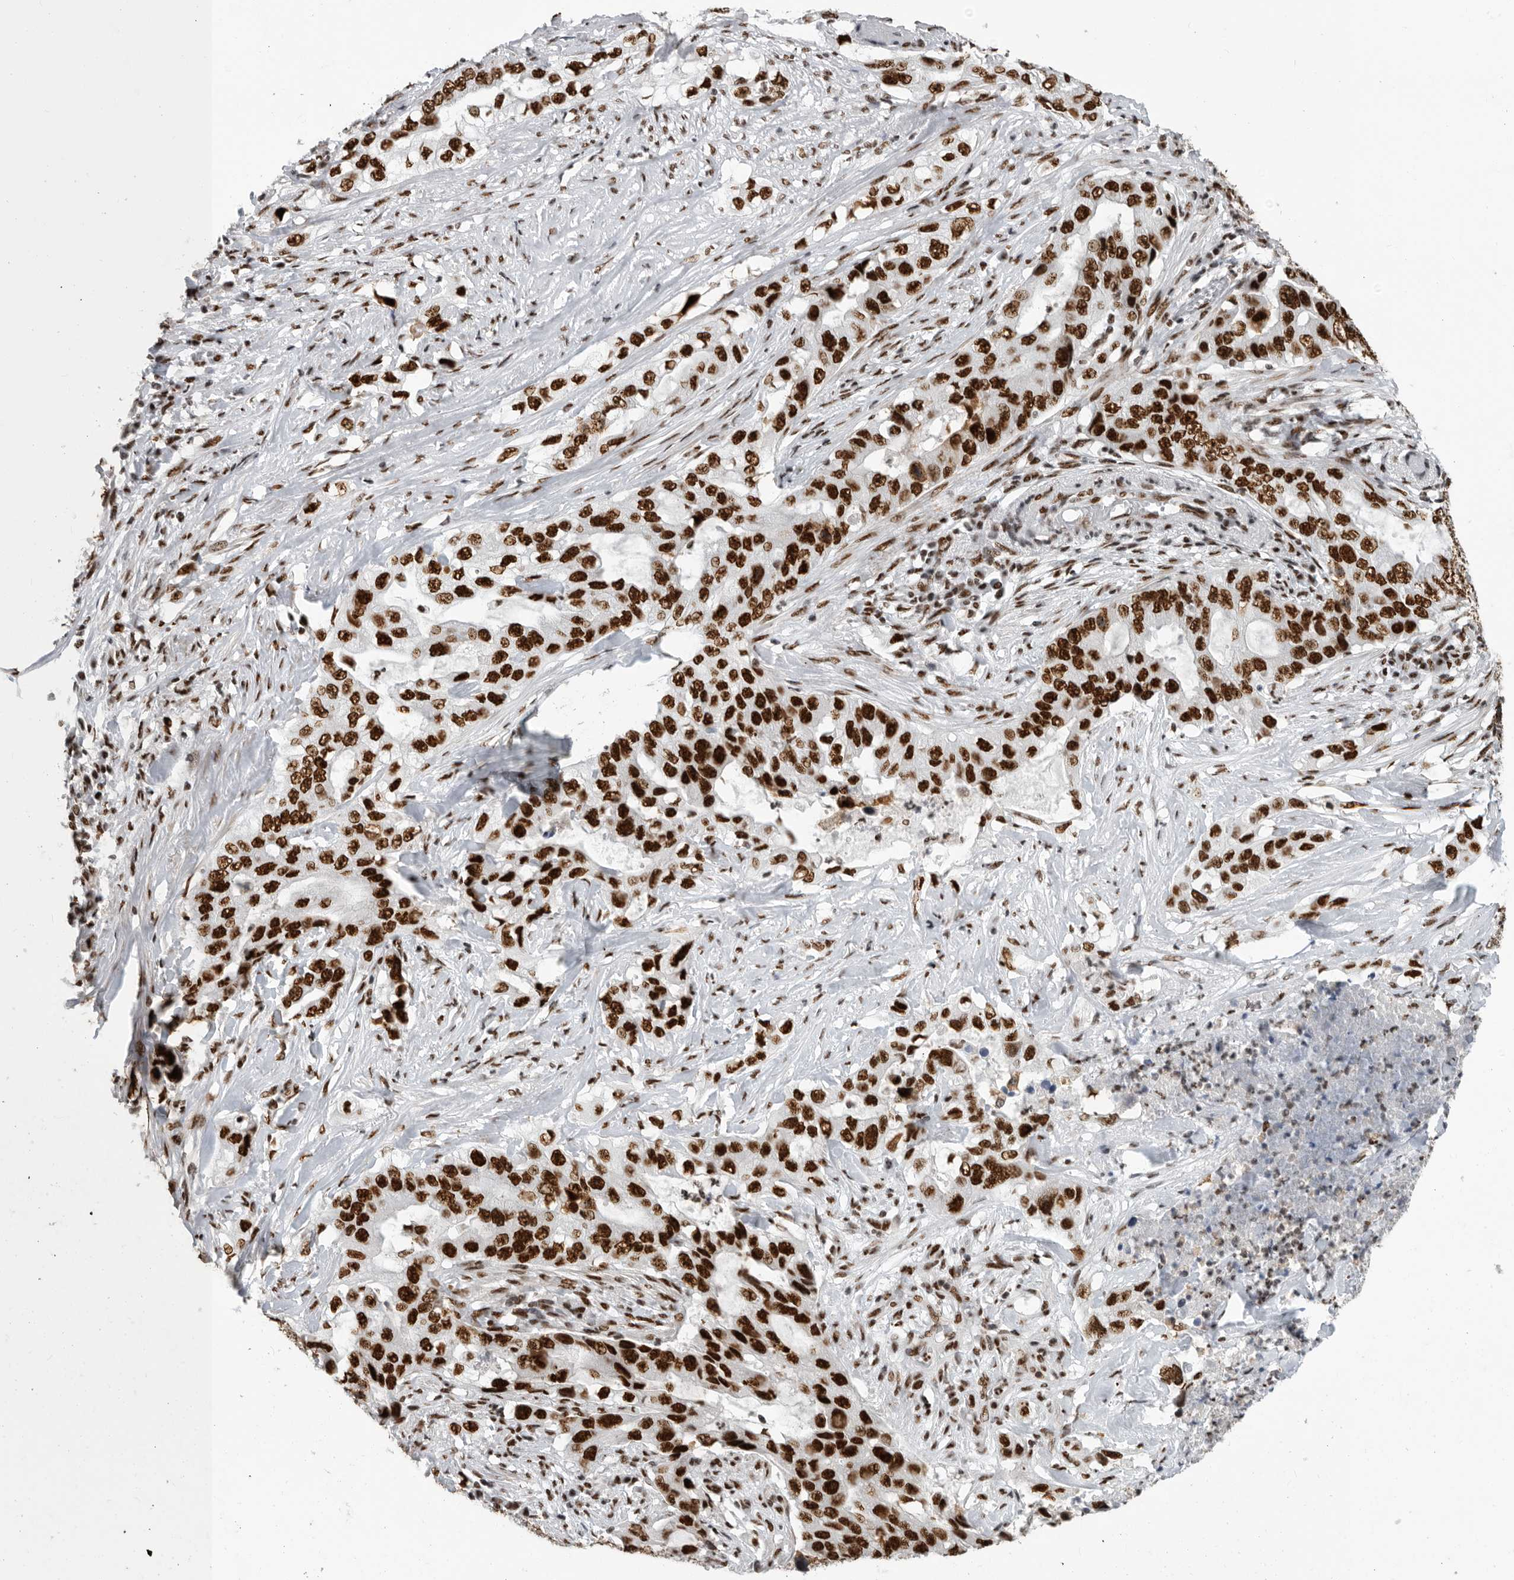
{"staining": {"intensity": "strong", "quantity": ">75%", "location": "nuclear"}, "tissue": "lung cancer", "cell_type": "Tumor cells", "image_type": "cancer", "snomed": [{"axis": "morphology", "description": "Adenocarcinoma, NOS"}, {"axis": "topography", "description": "Lung"}], "caption": "High-magnification brightfield microscopy of lung adenocarcinoma stained with DAB (brown) and counterstained with hematoxylin (blue). tumor cells exhibit strong nuclear positivity is appreciated in about>75% of cells.", "gene": "BCLAF1", "patient": {"sex": "female", "age": 51}}